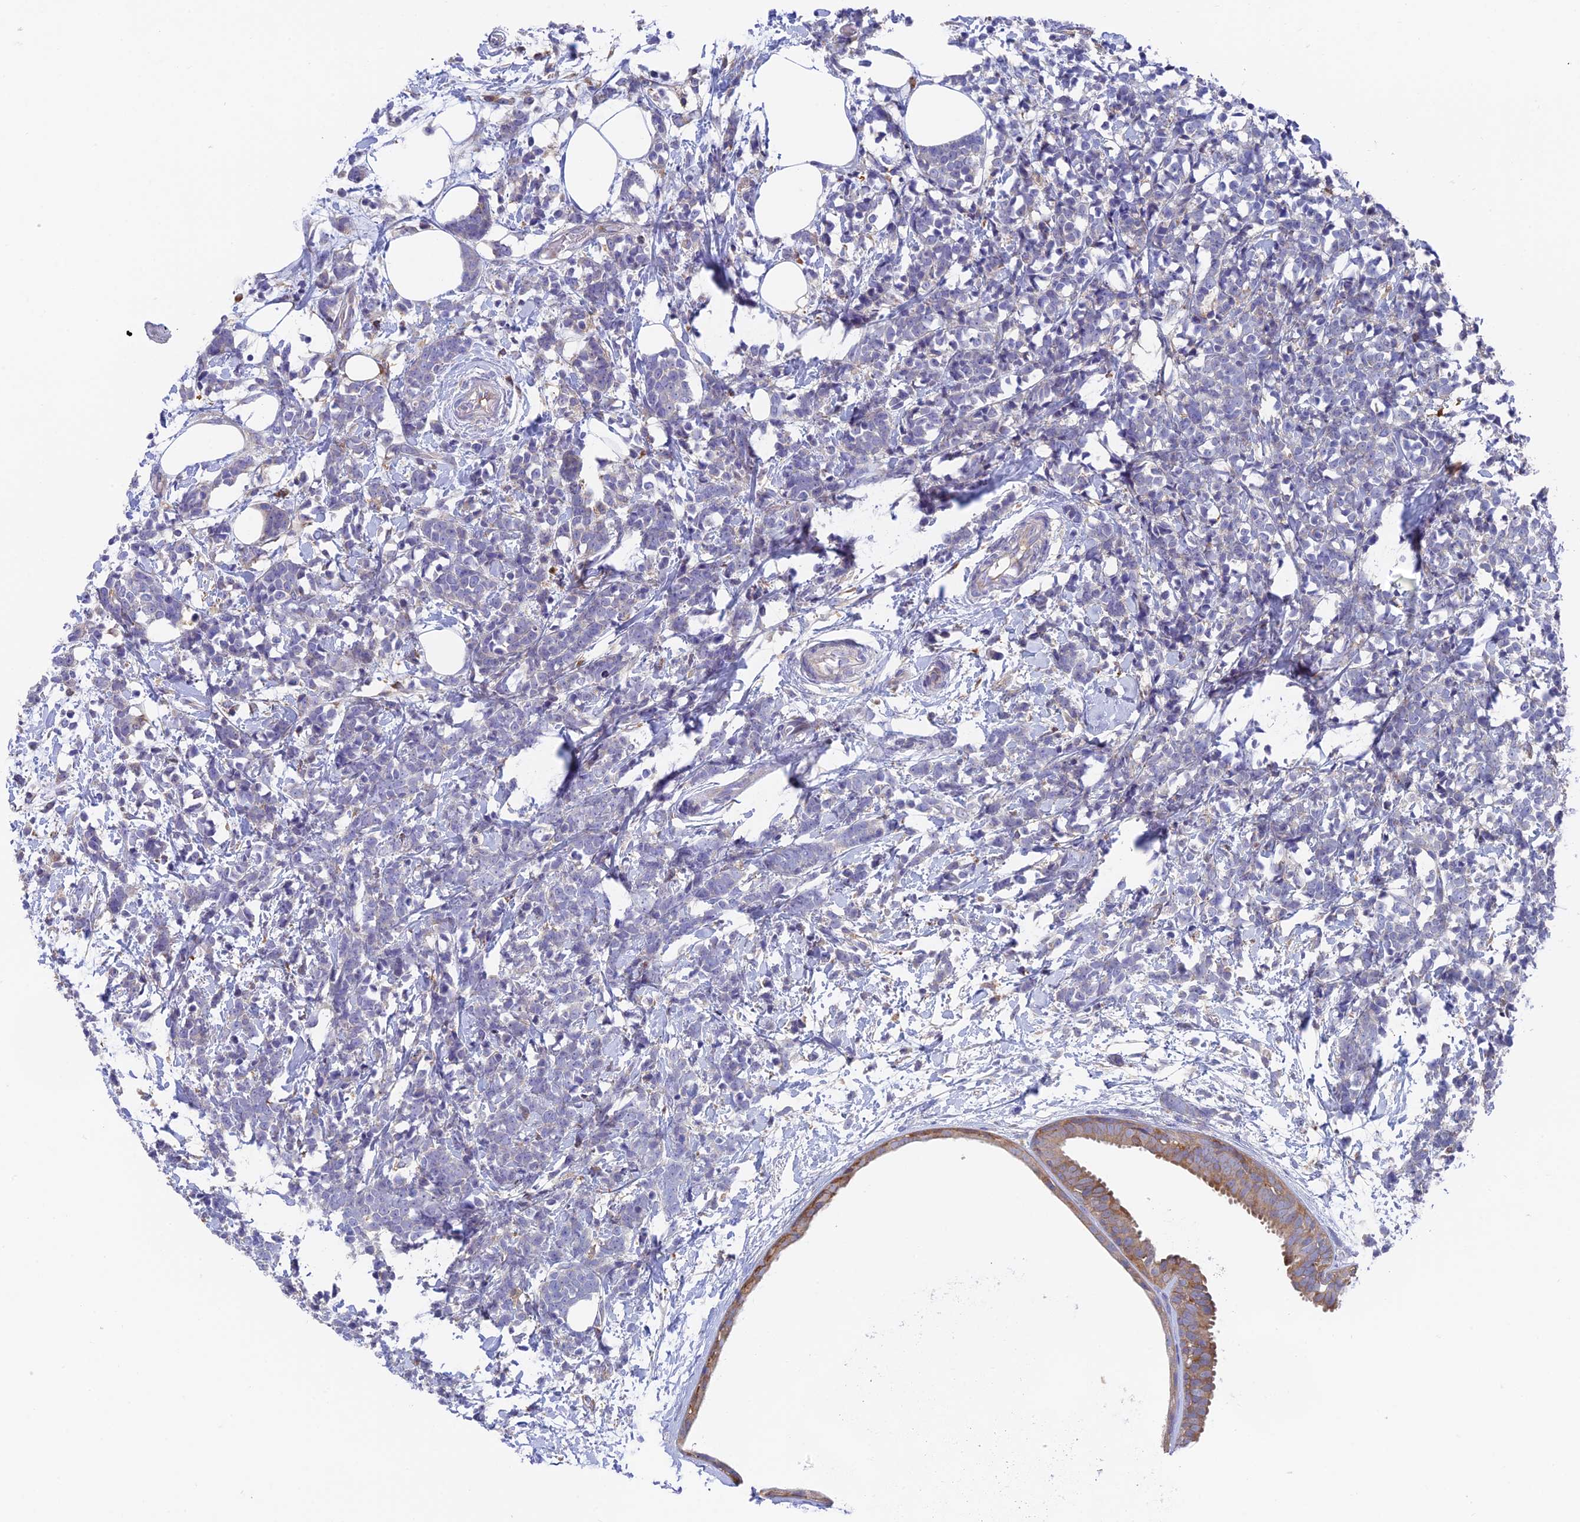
{"staining": {"intensity": "negative", "quantity": "none", "location": "none"}, "tissue": "breast cancer", "cell_type": "Tumor cells", "image_type": "cancer", "snomed": [{"axis": "morphology", "description": "Lobular carcinoma"}, {"axis": "topography", "description": "Breast"}], "caption": "Immunohistochemistry image of breast cancer (lobular carcinoma) stained for a protein (brown), which displays no staining in tumor cells.", "gene": "IPO5", "patient": {"sex": "female", "age": 58}}